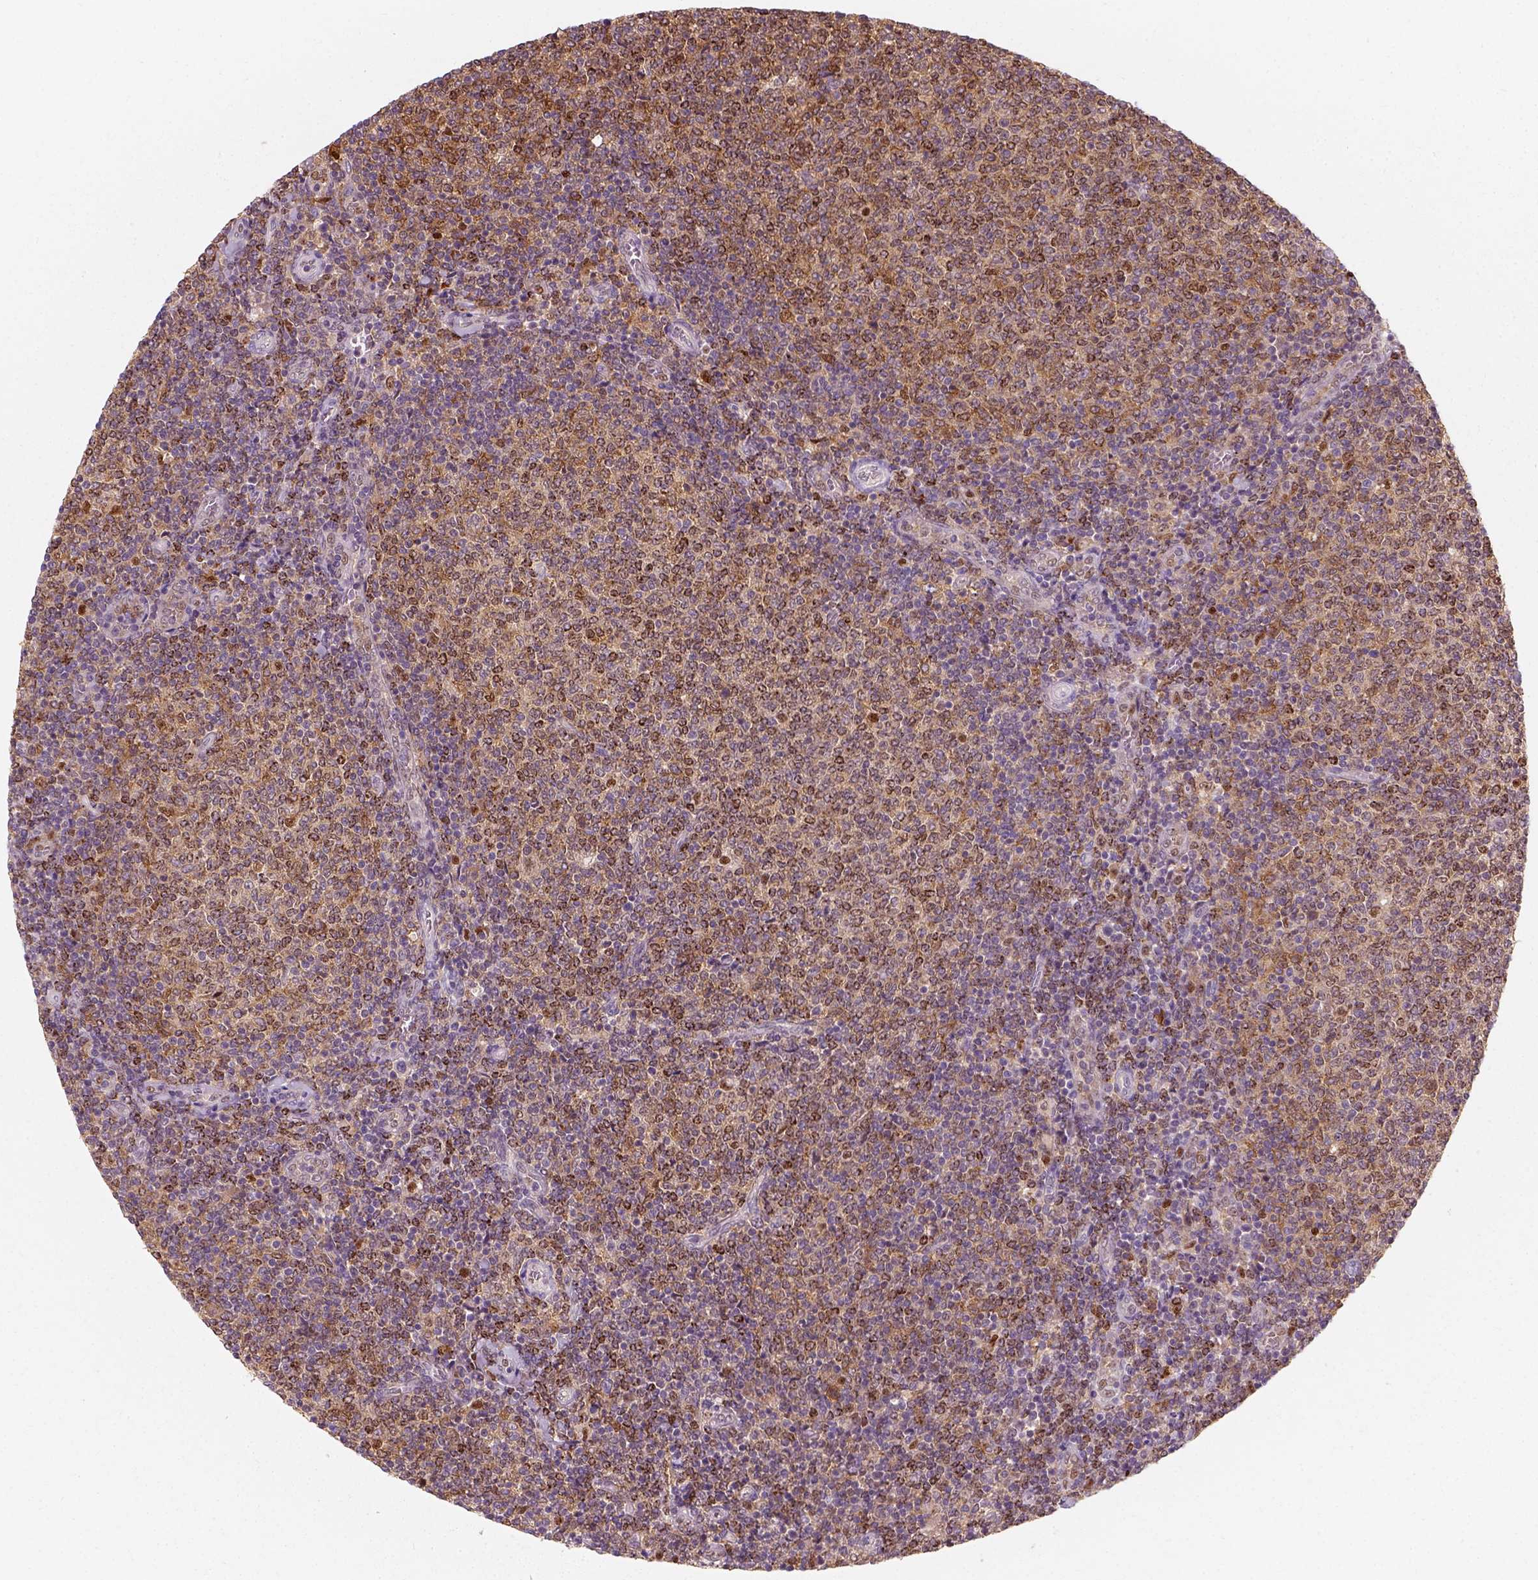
{"staining": {"intensity": "moderate", "quantity": ">75%", "location": "cytoplasmic/membranous"}, "tissue": "lymphoma", "cell_type": "Tumor cells", "image_type": "cancer", "snomed": [{"axis": "morphology", "description": "Malignant lymphoma, non-Hodgkin's type, Low grade"}, {"axis": "topography", "description": "Lymph node"}], "caption": "Lymphoma stained with a brown dye exhibits moderate cytoplasmic/membranous positive expression in approximately >75% of tumor cells.", "gene": "SQSTM1", "patient": {"sex": "male", "age": 52}}